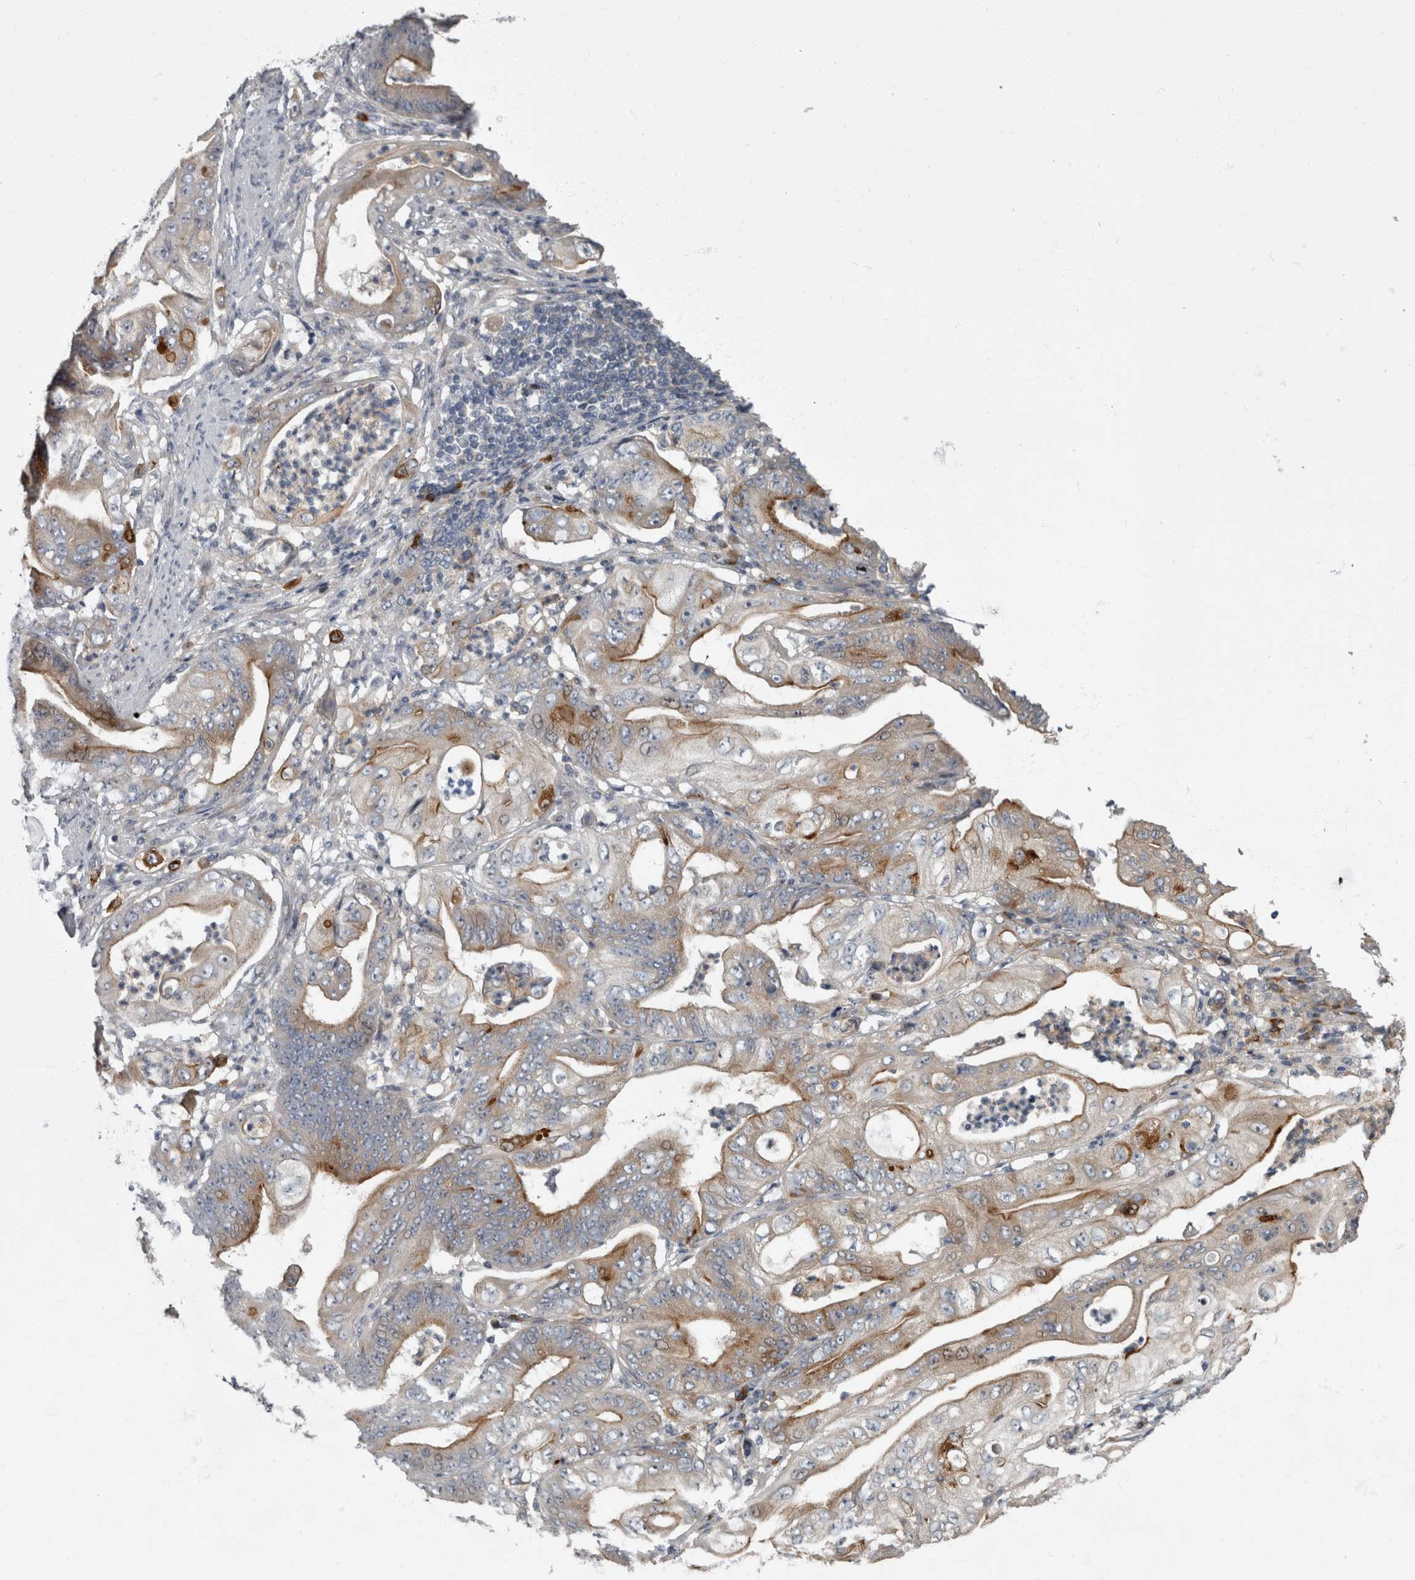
{"staining": {"intensity": "moderate", "quantity": "25%-75%", "location": "cytoplasmic/membranous"}, "tissue": "stomach cancer", "cell_type": "Tumor cells", "image_type": "cancer", "snomed": [{"axis": "morphology", "description": "Adenocarcinoma, NOS"}, {"axis": "topography", "description": "Stomach"}], "caption": "Immunohistochemistry (IHC) micrograph of neoplastic tissue: stomach adenocarcinoma stained using IHC displays medium levels of moderate protein expression localized specifically in the cytoplasmic/membranous of tumor cells, appearing as a cytoplasmic/membranous brown color.", "gene": "CDC42BPG", "patient": {"sex": "female", "age": 73}}